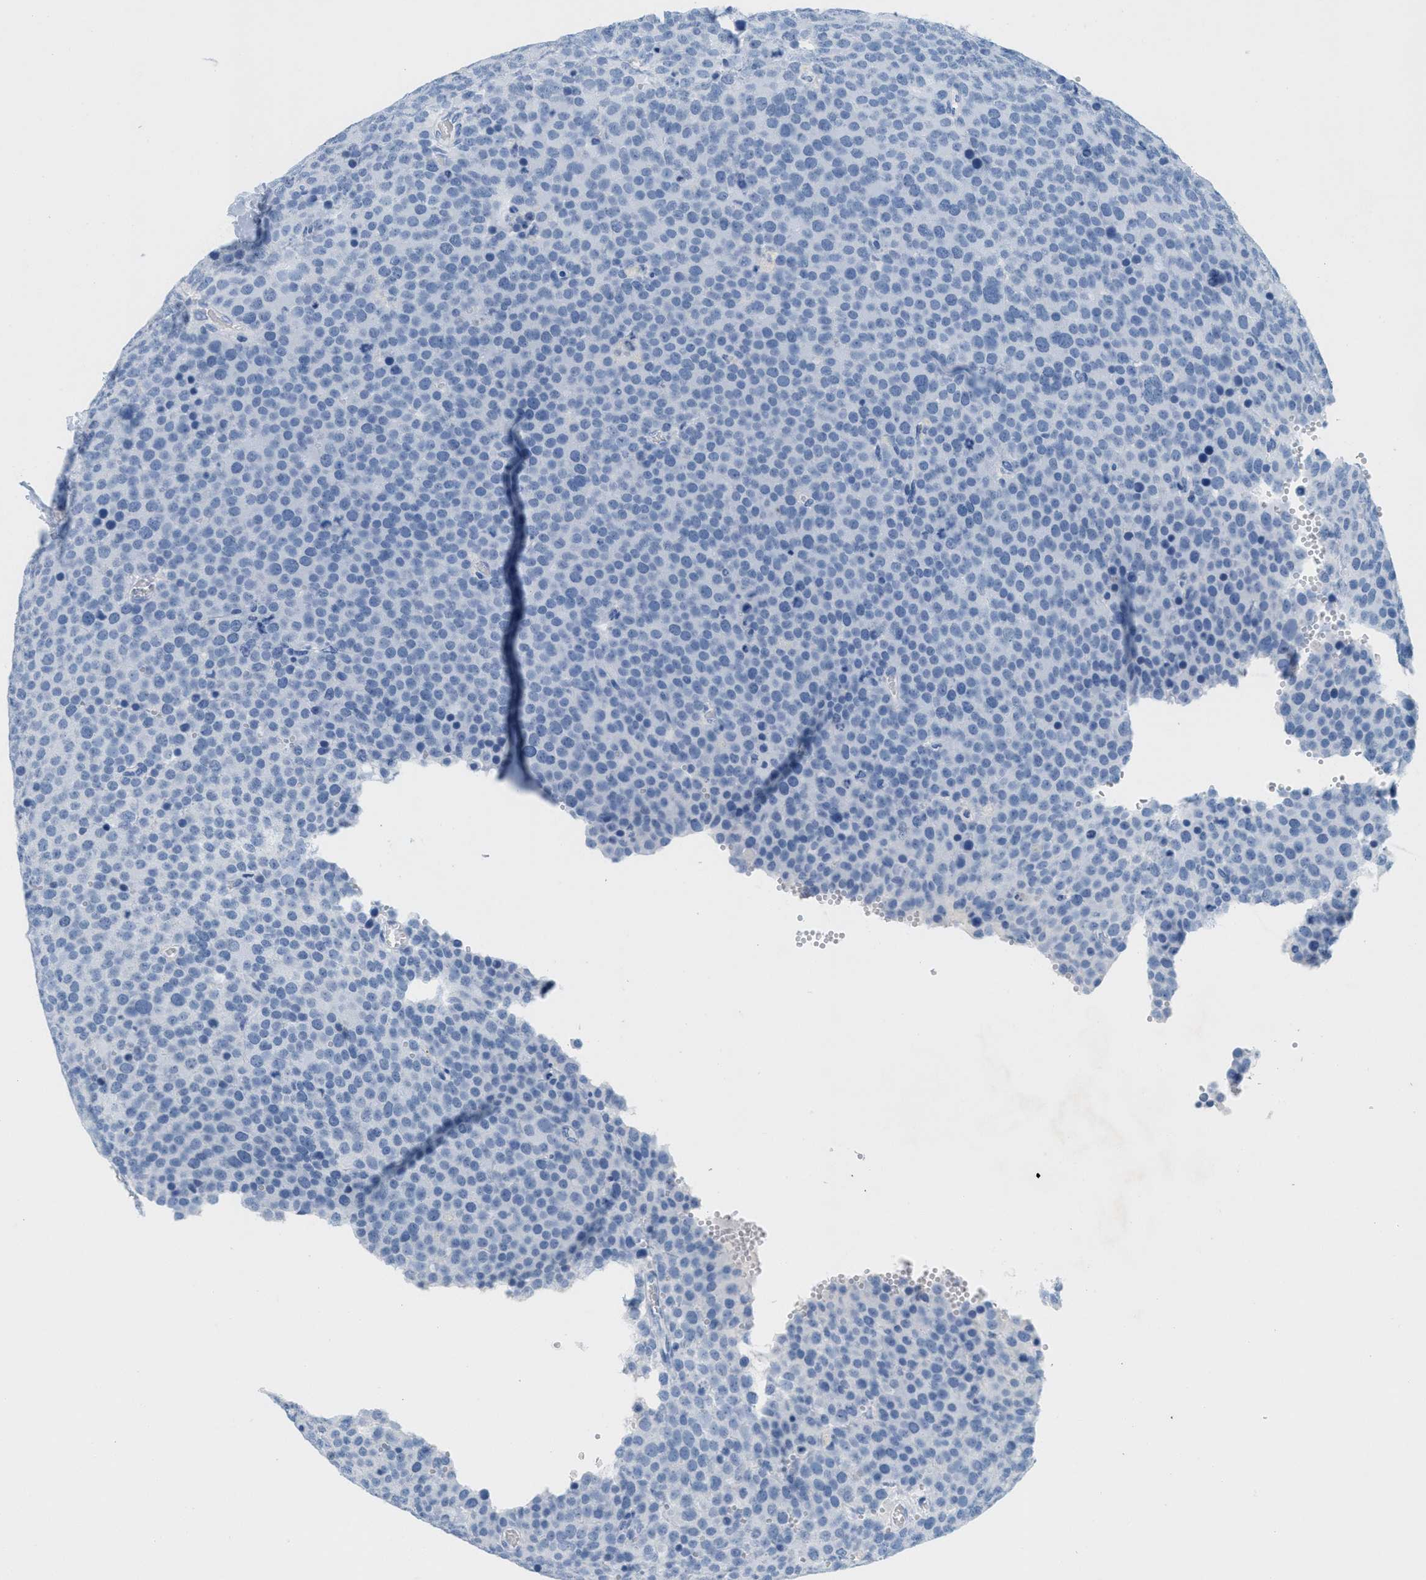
{"staining": {"intensity": "negative", "quantity": "none", "location": "none"}, "tissue": "testis cancer", "cell_type": "Tumor cells", "image_type": "cancer", "snomed": [{"axis": "morphology", "description": "Normal tissue, NOS"}, {"axis": "morphology", "description": "Seminoma, NOS"}, {"axis": "topography", "description": "Testis"}], "caption": "Tumor cells show no significant positivity in testis cancer.", "gene": "GPM6A", "patient": {"sex": "male", "age": 71}}